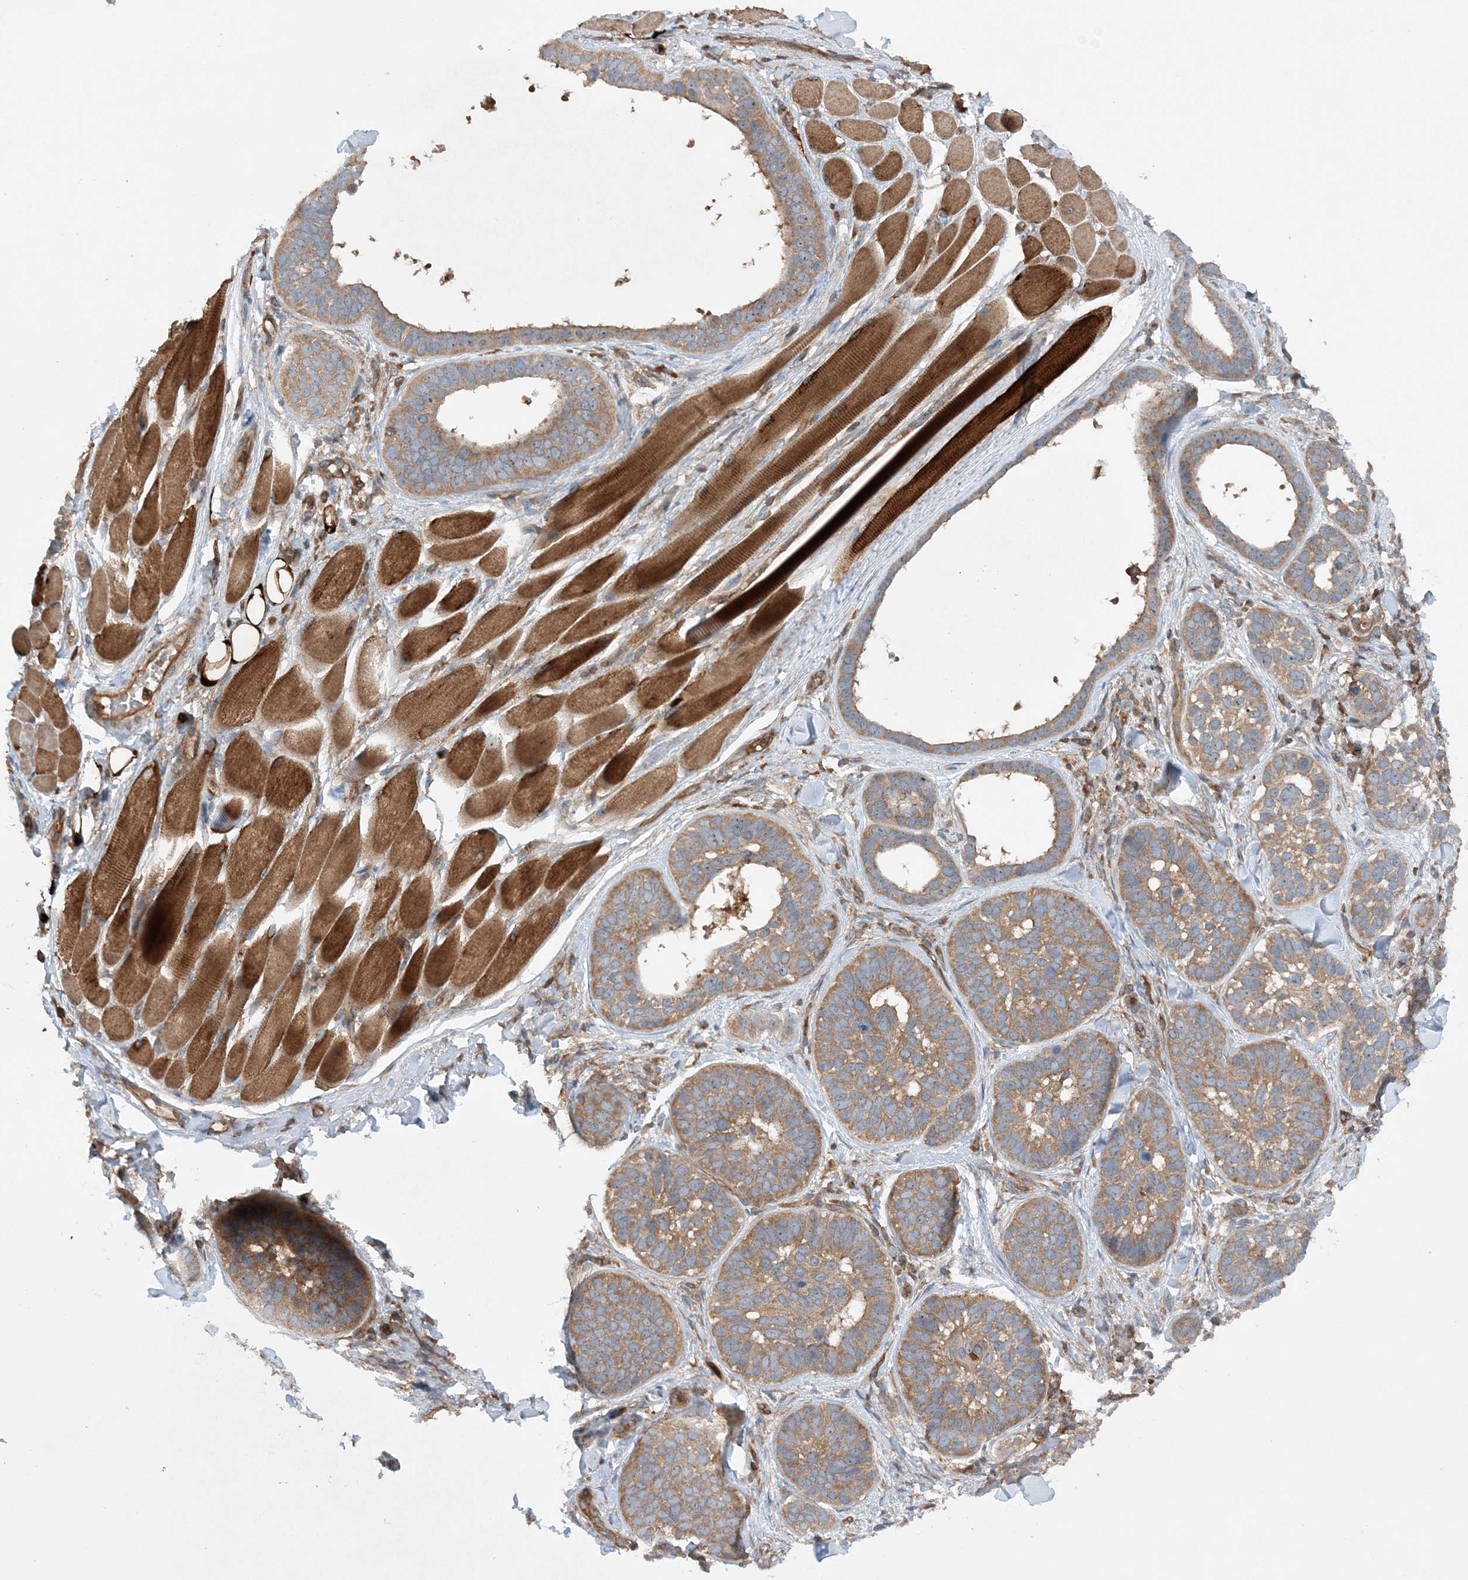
{"staining": {"intensity": "moderate", "quantity": ">75%", "location": "cytoplasmic/membranous"}, "tissue": "skin cancer", "cell_type": "Tumor cells", "image_type": "cancer", "snomed": [{"axis": "morphology", "description": "Basal cell carcinoma"}, {"axis": "topography", "description": "Skin"}], "caption": "A brown stain shows moderate cytoplasmic/membranous positivity of a protein in human skin cancer (basal cell carcinoma) tumor cells.", "gene": "ACAP2", "patient": {"sex": "male", "age": 62}}